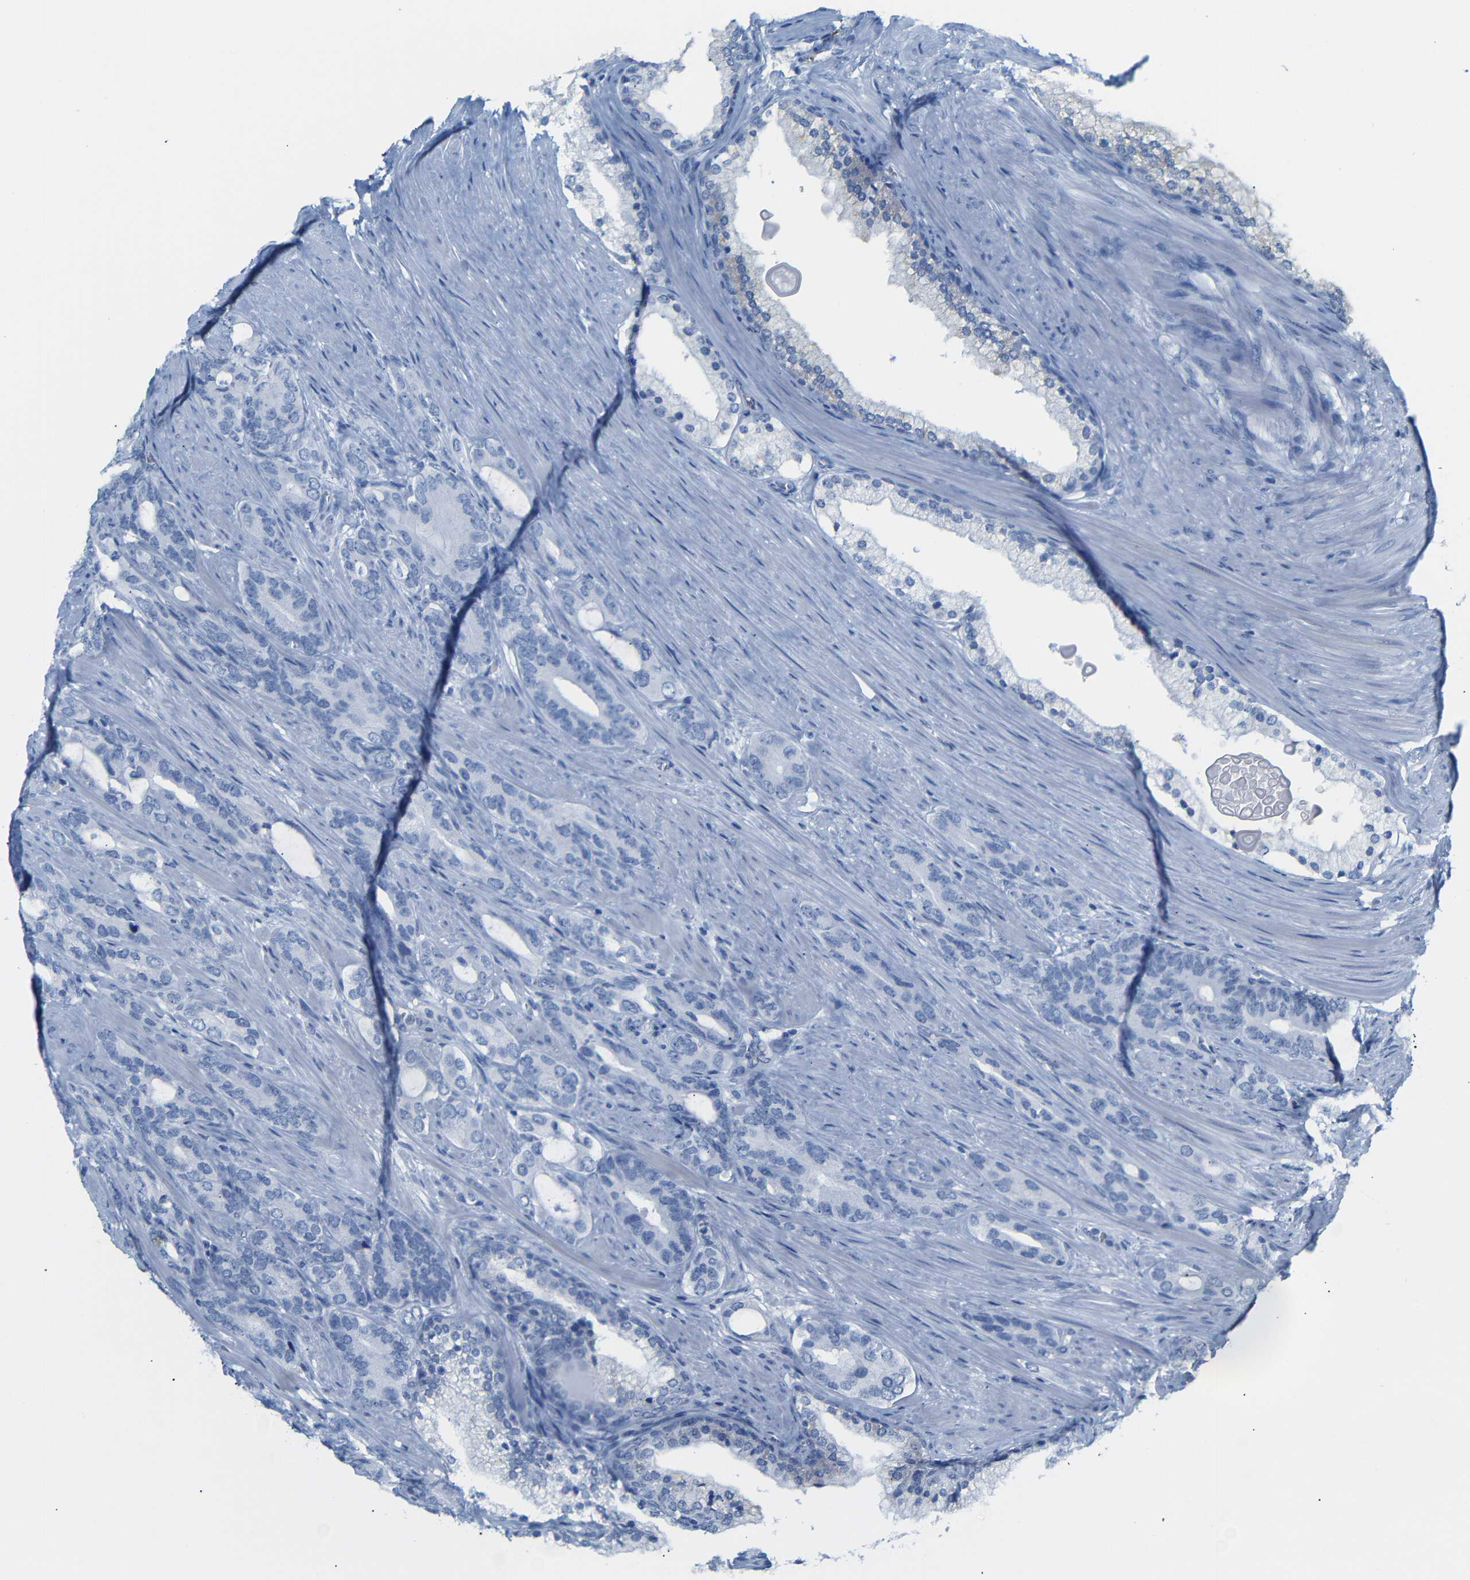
{"staining": {"intensity": "negative", "quantity": "none", "location": "none"}, "tissue": "prostate cancer", "cell_type": "Tumor cells", "image_type": "cancer", "snomed": [{"axis": "morphology", "description": "Adenocarcinoma, Low grade"}, {"axis": "topography", "description": "Prostate"}], "caption": "Immunohistochemistry (IHC) of human low-grade adenocarcinoma (prostate) demonstrates no positivity in tumor cells.", "gene": "ERVMER34-1", "patient": {"sex": "male", "age": 63}}